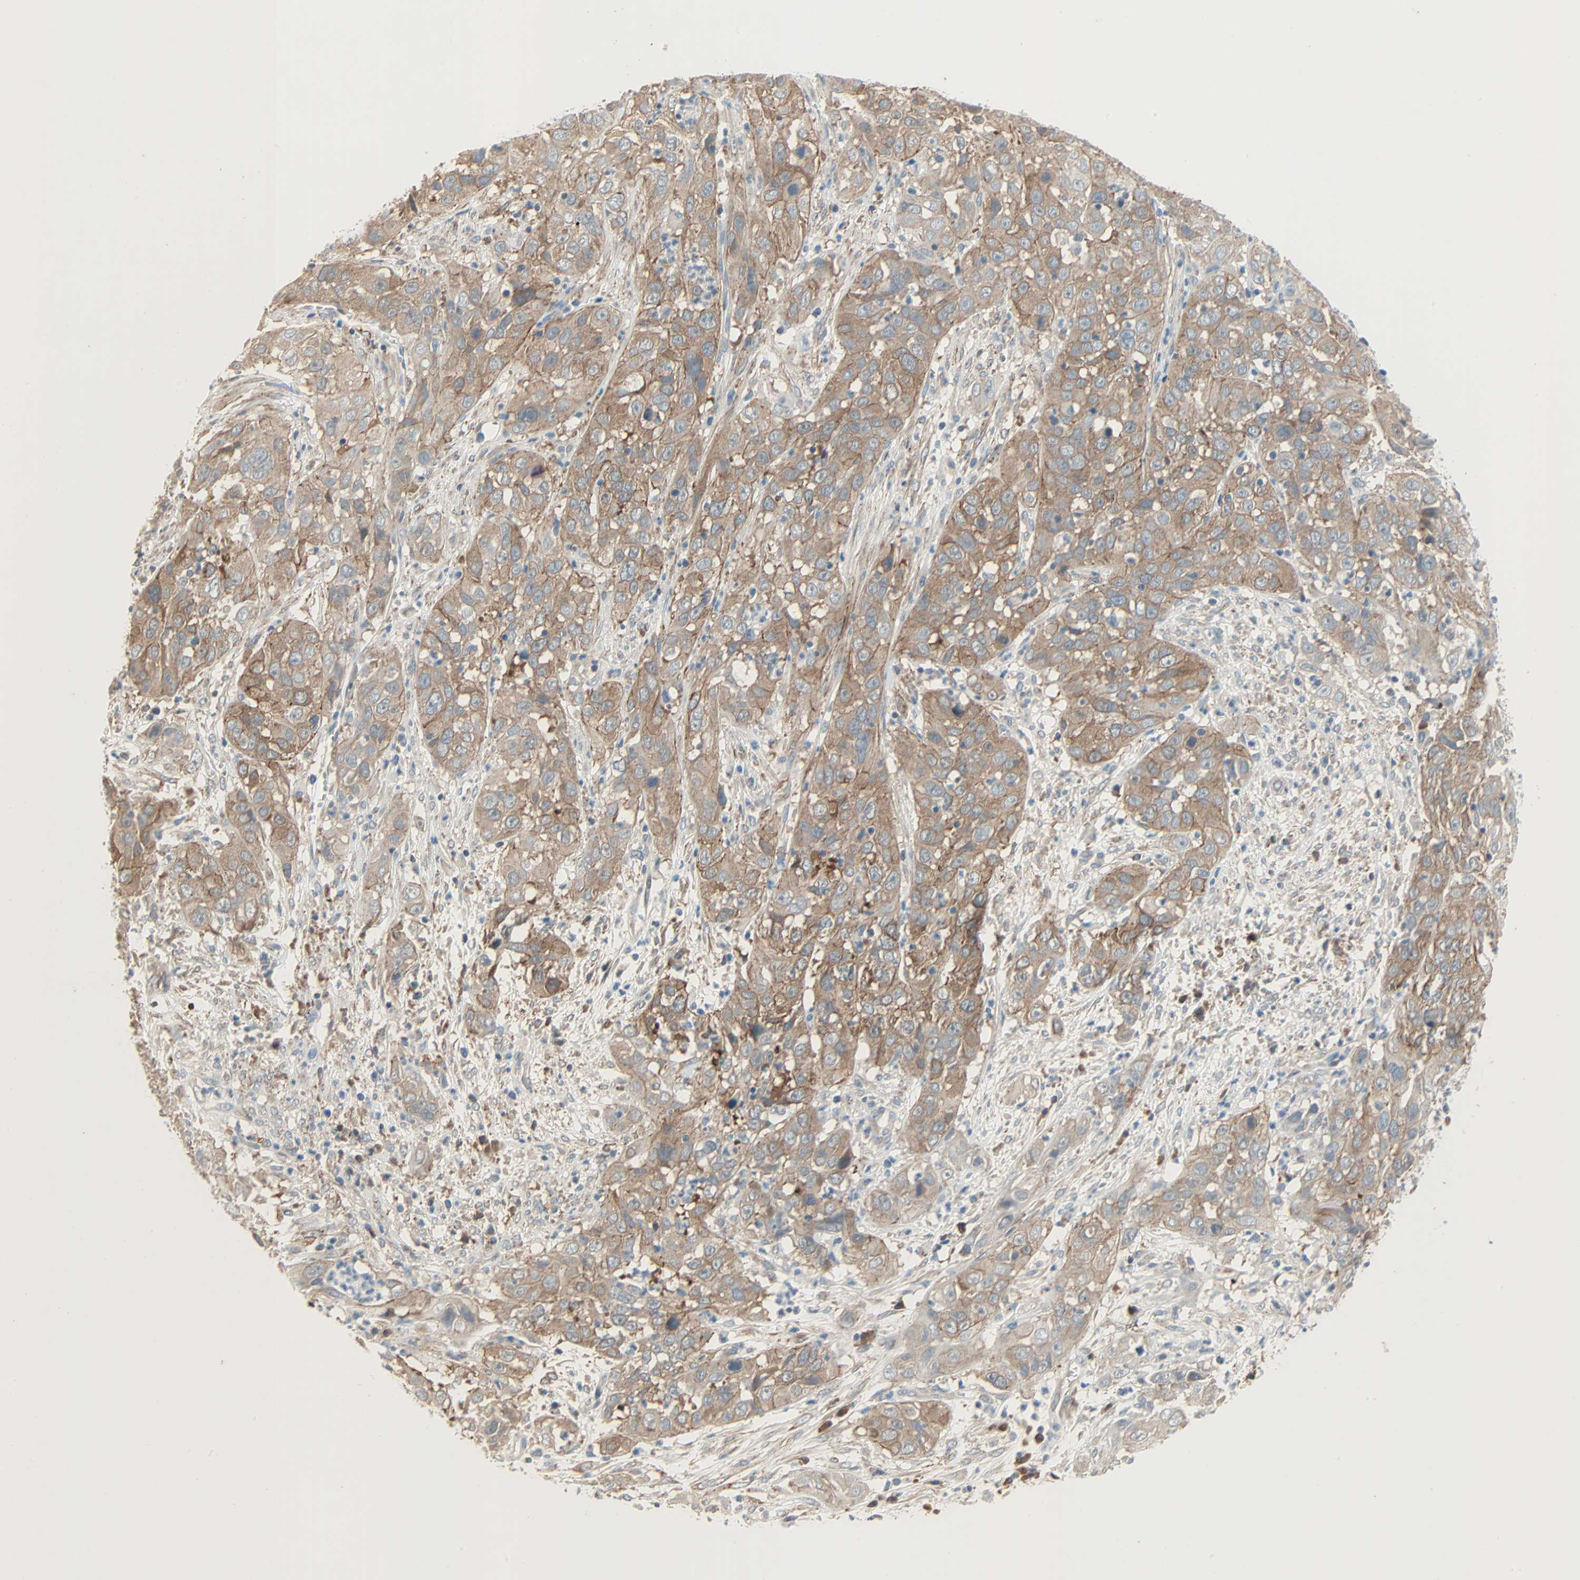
{"staining": {"intensity": "moderate", "quantity": ">75%", "location": "cytoplasmic/membranous"}, "tissue": "cervical cancer", "cell_type": "Tumor cells", "image_type": "cancer", "snomed": [{"axis": "morphology", "description": "Squamous cell carcinoma, NOS"}, {"axis": "topography", "description": "Cervix"}], "caption": "Brown immunohistochemical staining in cervical squamous cell carcinoma shows moderate cytoplasmic/membranous staining in about >75% of tumor cells.", "gene": "TNFRSF12A", "patient": {"sex": "female", "age": 32}}